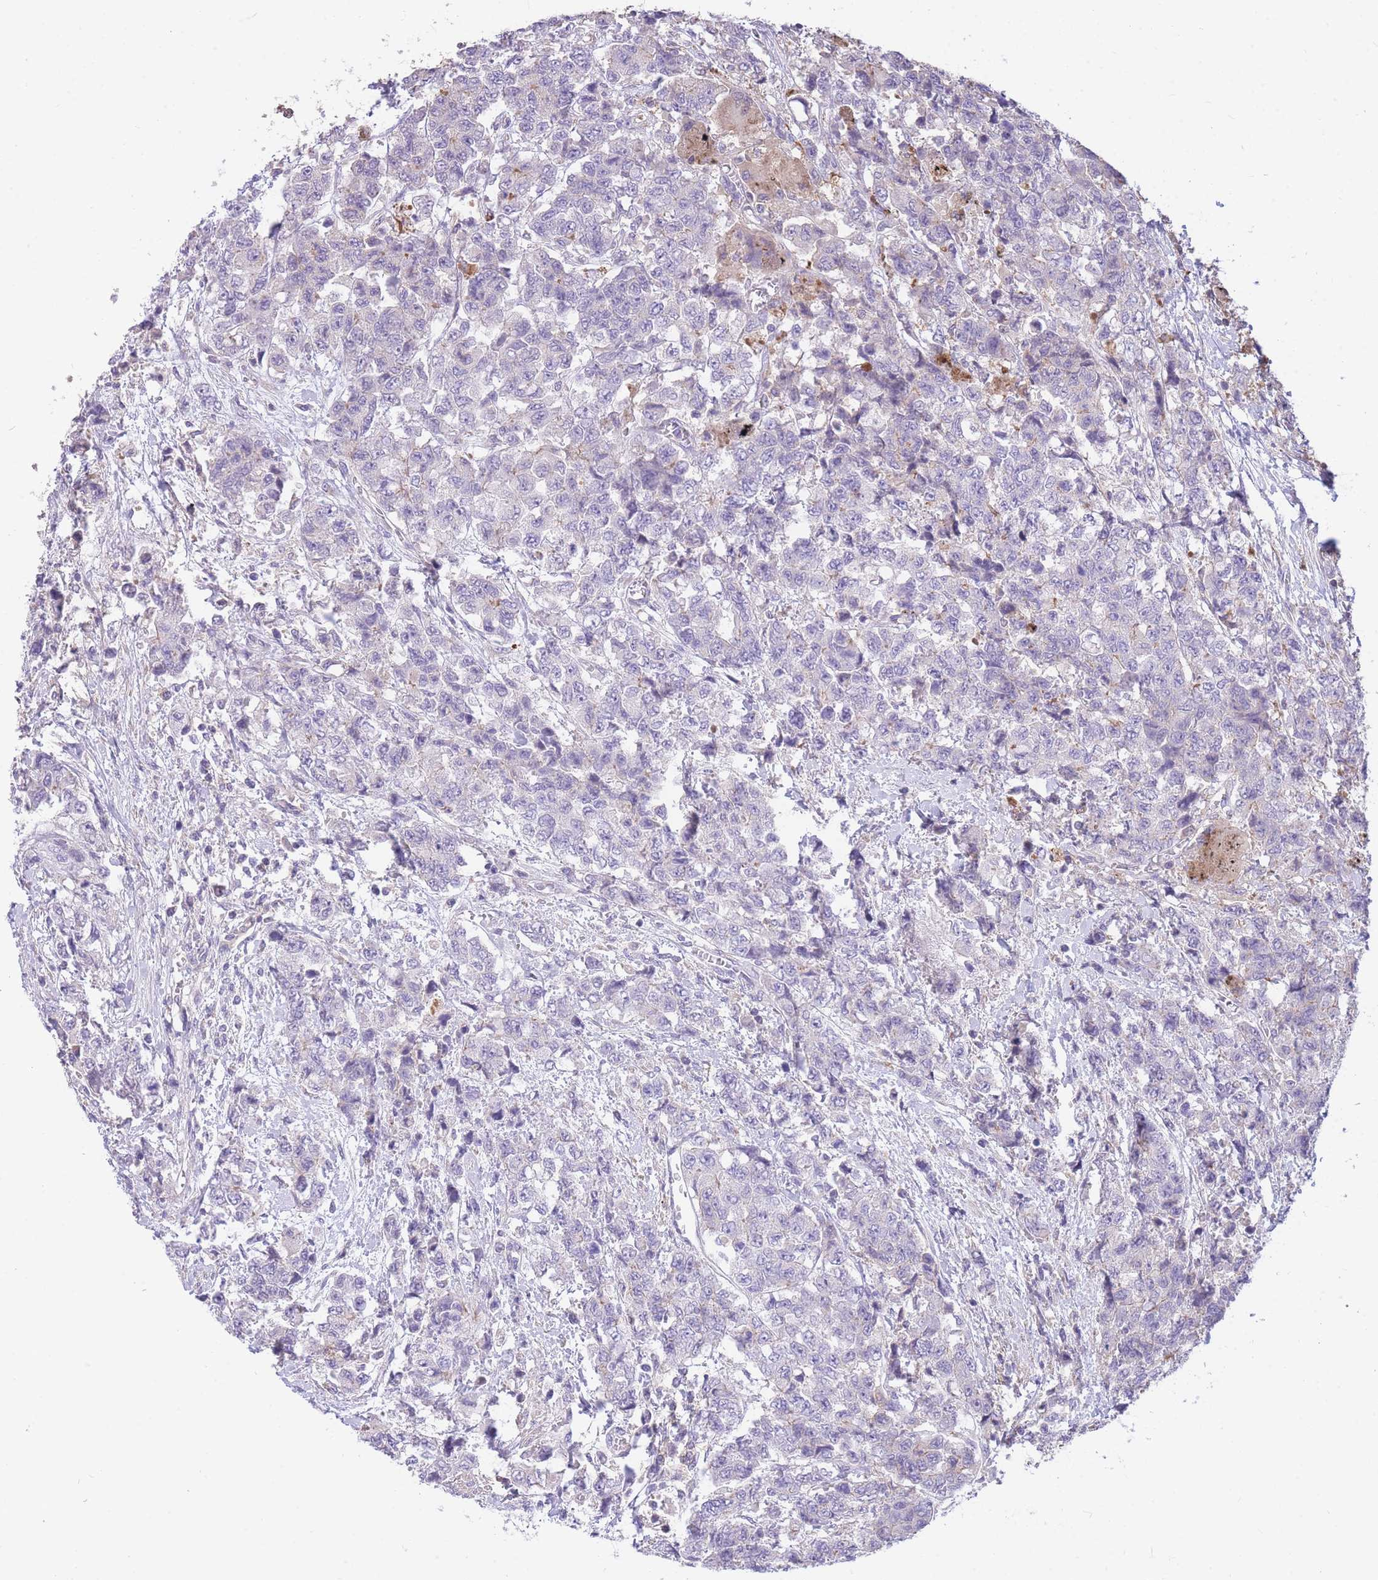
{"staining": {"intensity": "negative", "quantity": "none", "location": "none"}, "tissue": "urothelial cancer", "cell_type": "Tumor cells", "image_type": "cancer", "snomed": [{"axis": "morphology", "description": "Urothelial carcinoma, High grade"}, {"axis": "topography", "description": "Urinary bladder"}], "caption": "High magnification brightfield microscopy of urothelial cancer stained with DAB (brown) and counterstained with hematoxylin (blue): tumor cells show no significant expression.", "gene": "OR5T1", "patient": {"sex": "female", "age": 78}}